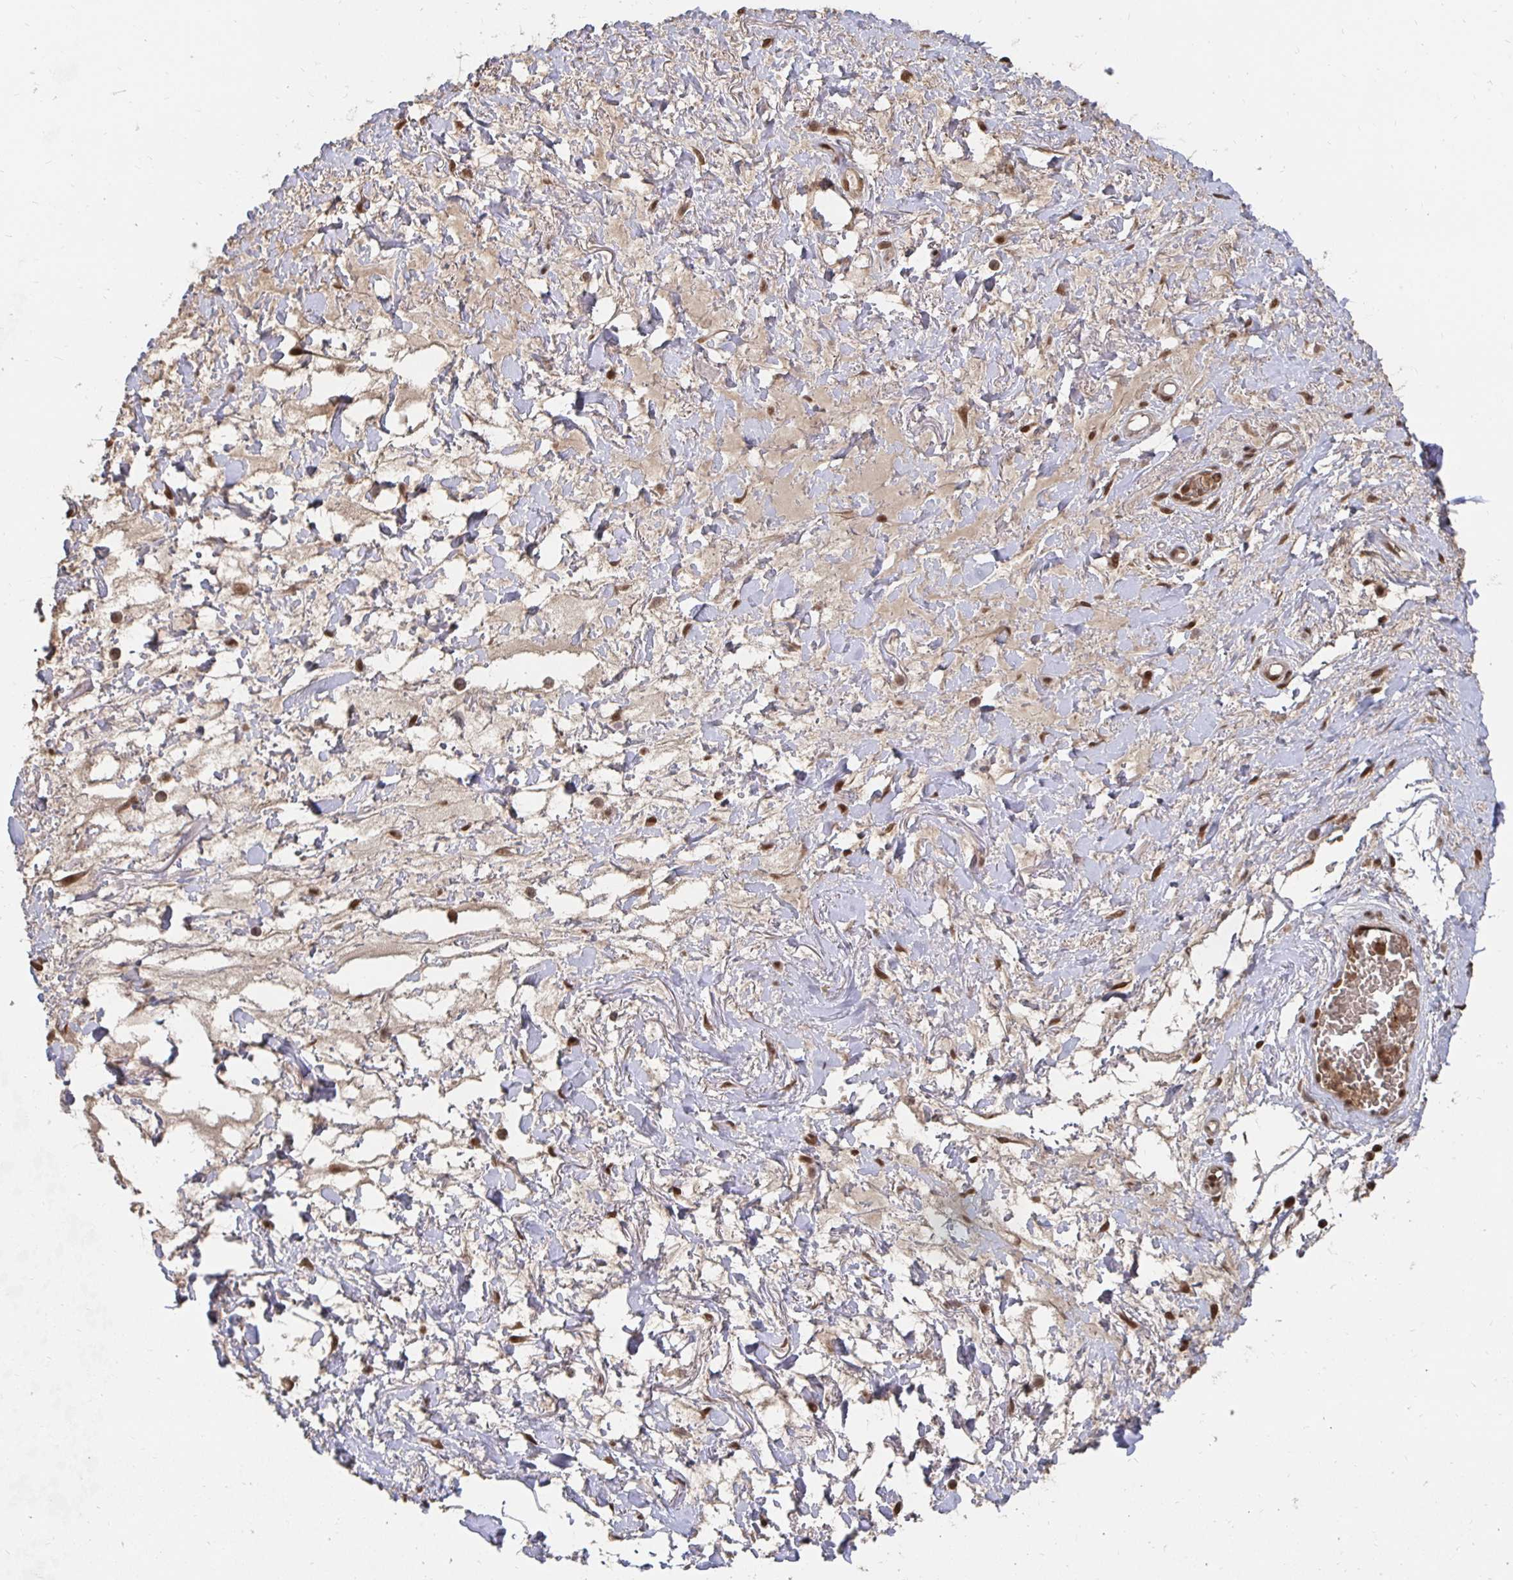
{"staining": {"intensity": "weak", "quantity": ">75%", "location": "cytoplasmic/membranous"}, "tissue": "adipose tissue", "cell_type": "Adipocytes", "image_type": "normal", "snomed": [{"axis": "morphology", "description": "Normal tissue, NOS"}, {"axis": "topography", "description": "Vagina"}, {"axis": "topography", "description": "Peripheral nerve tissue"}], "caption": "Adipose tissue stained with DAB immunohistochemistry exhibits low levels of weak cytoplasmic/membranous expression in about >75% of adipocytes. Immunohistochemistry (ihc) stains the protein in brown and the nuclei are stained blue.", "gene": "GTF3C6", "patient": {"sex": "female", "age": 71}}